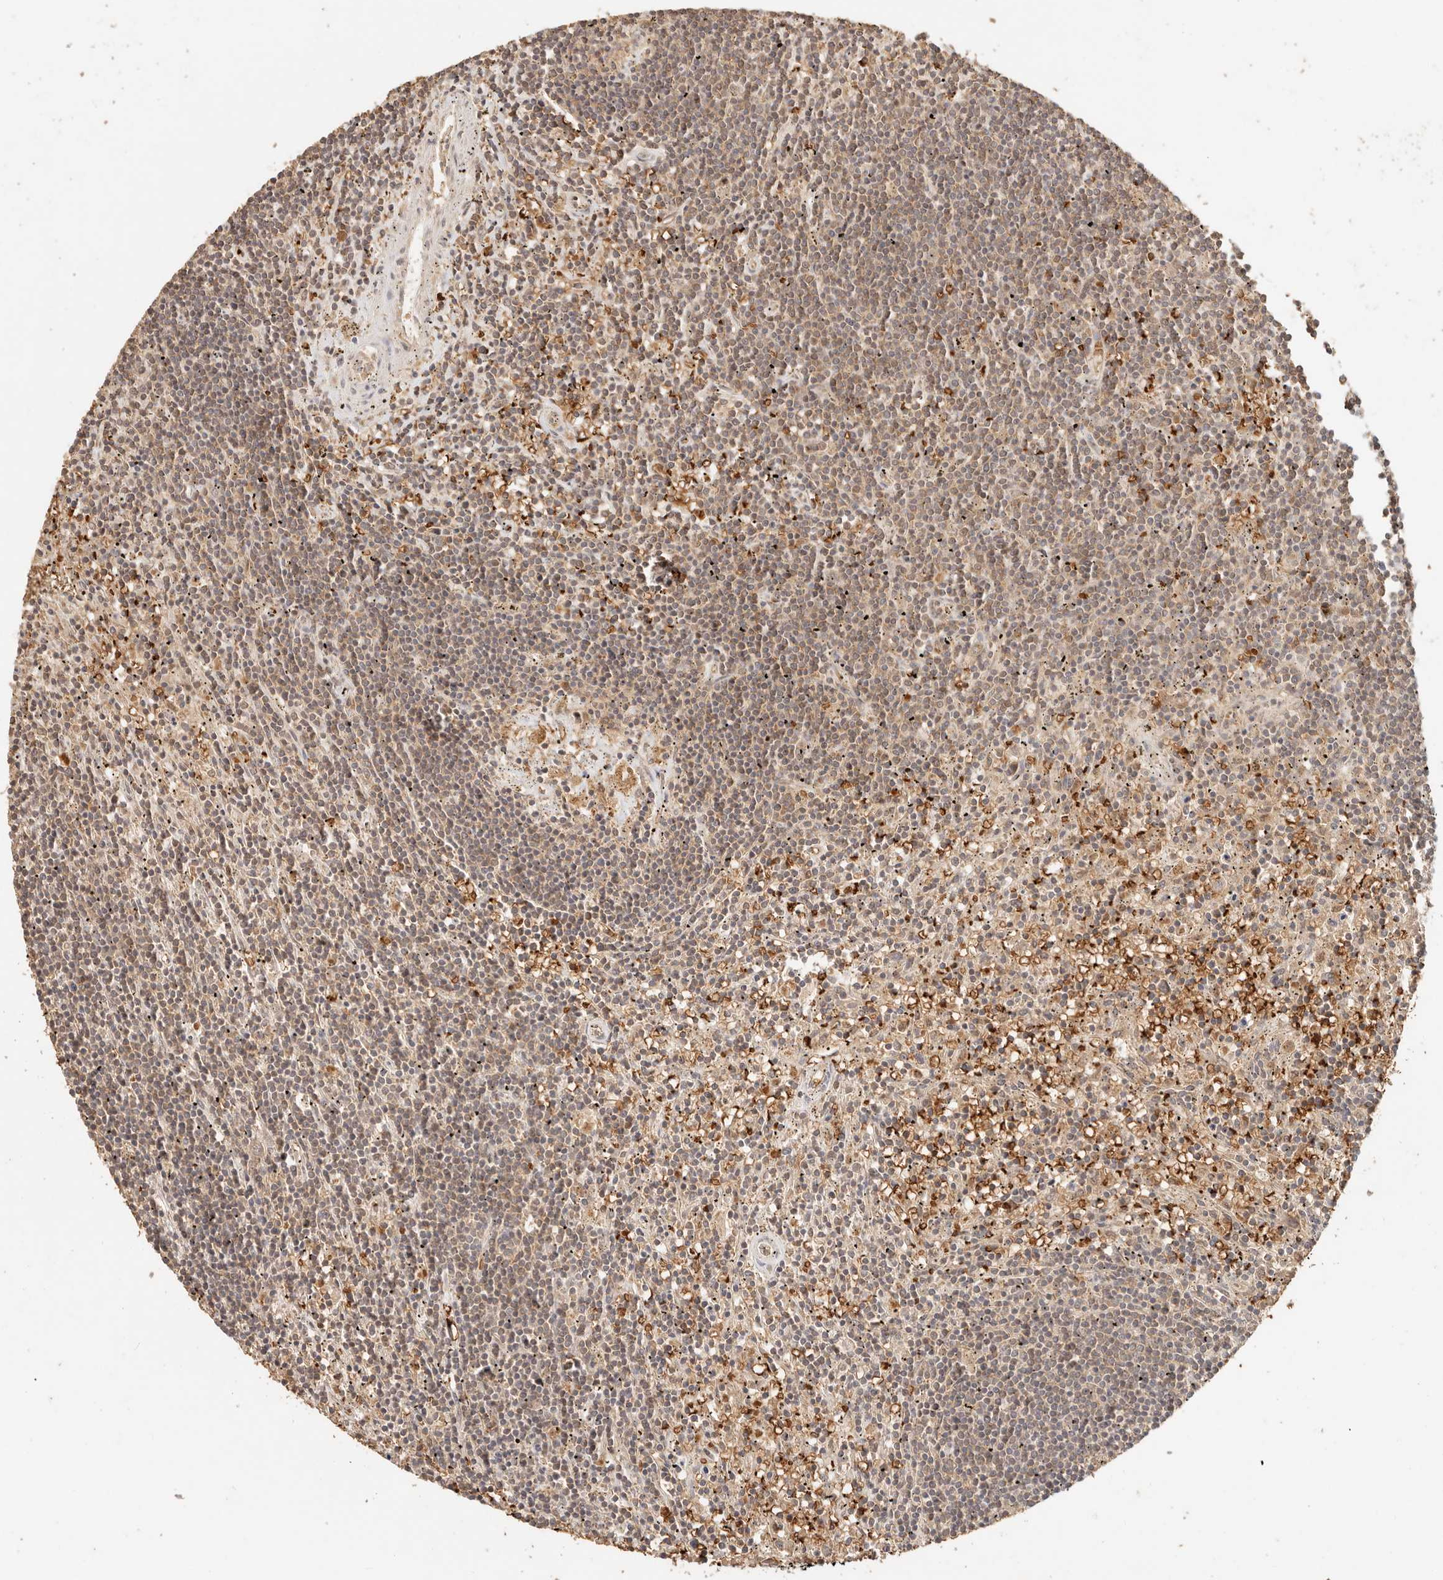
{"staining": {"intensity": "moderate", "quantity": ">75%", "location": "cytoplasmic/membranous"}, "tissue": "lymphoma", "cell_type": "Tumor cells", "image_type": "cancer", "snomed": [{"axis": "morphology", "description": "Malignant lymphoma, non-Hodgkin's type, Low grade"}, {"axis": "topography", "description": "Spleen"}], "caption": "Protein analysis of malignant lymphoma, non-Hodgkin's type (low-grade) tissue displays moderate cytoplasmic/membranous expression in approximately >75% of tumor cells. (IHC, brightfield microscopy, high magnification).", "gene": "INTS11", "patient": {"sex": "male", "age": 76}}